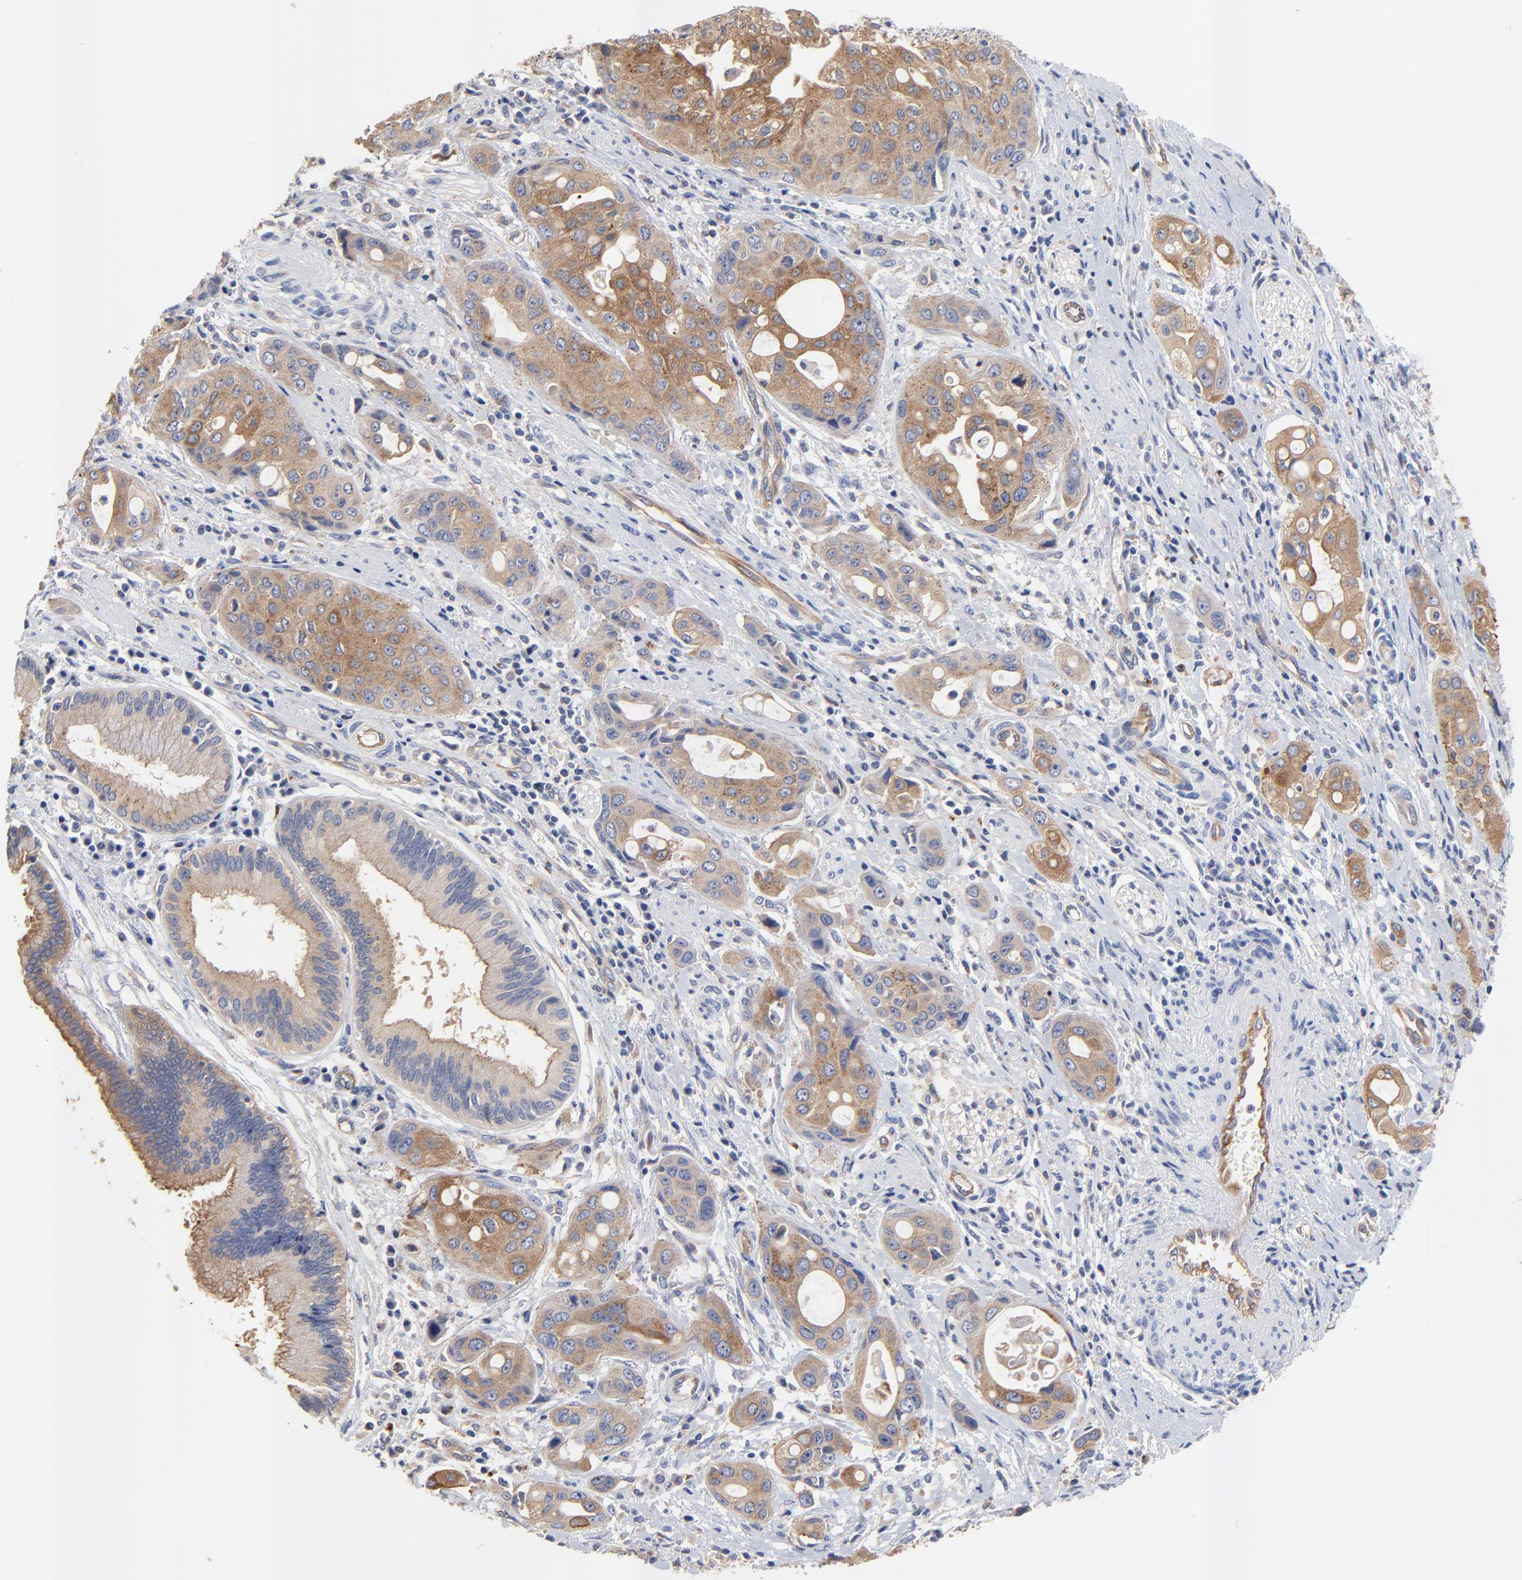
{"staining": {"intensity": "moderate", "quantity": ">75%", "location": "cytoplasmic/membranous"}, "tissue": "pancreatic cancer", "cell_type": "Tumor cells", "image_type": "cancer", "snomed": [{"axis": "morphology", "description": "Adenocarcinoma, NOS"}, {"axis": "topography", "description": "Pancreas"}], "caption": "Pancreatic cancer (adenocarcinoma) stained with a brown dye reveals moderate cytoplasmic/membranous positive positivity in about >75% of tumor cells.", "gene": "FBXL2", "patient": {"sex": "female", "age": 60}}